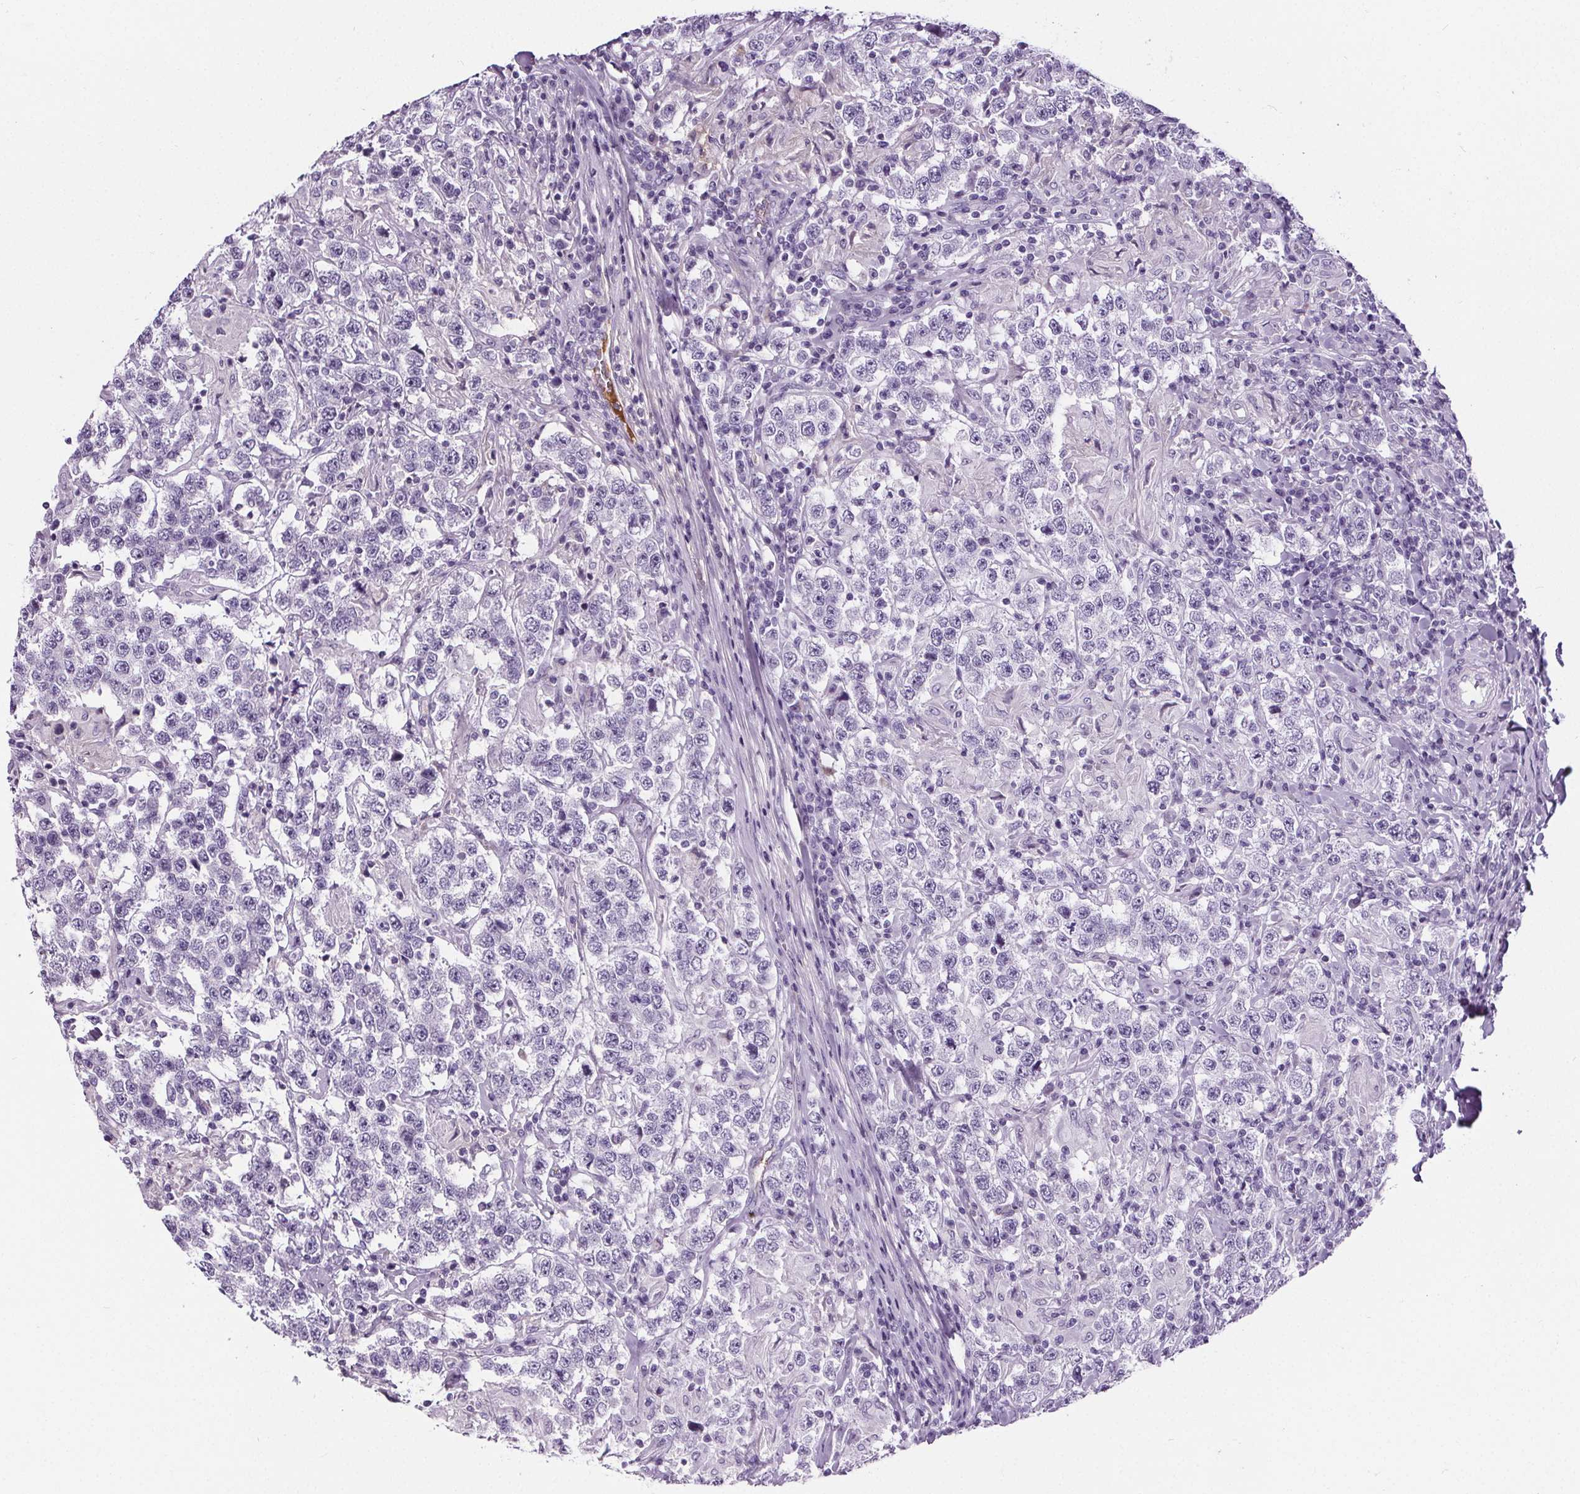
{"staining": {"intensity": "negative", "quantity": "none", "location": "none"}, "tissue": "testis cancer", "cell_type": "Tumor cells", "image_type": "cancer", "snomed": [{"axis": "morphology", "description": "Seminoma, NOS"}, {"axis": "morphology", "description": "Carcinoma, Embryonal, NOS"}, {"axis": "topography", "description": "Testis"}], "caption": "The micrograph displays no staining of tumor cells in seminoma (testis).", "gene": "CD5L", "patient": {"sex": "male", "age": 41}}